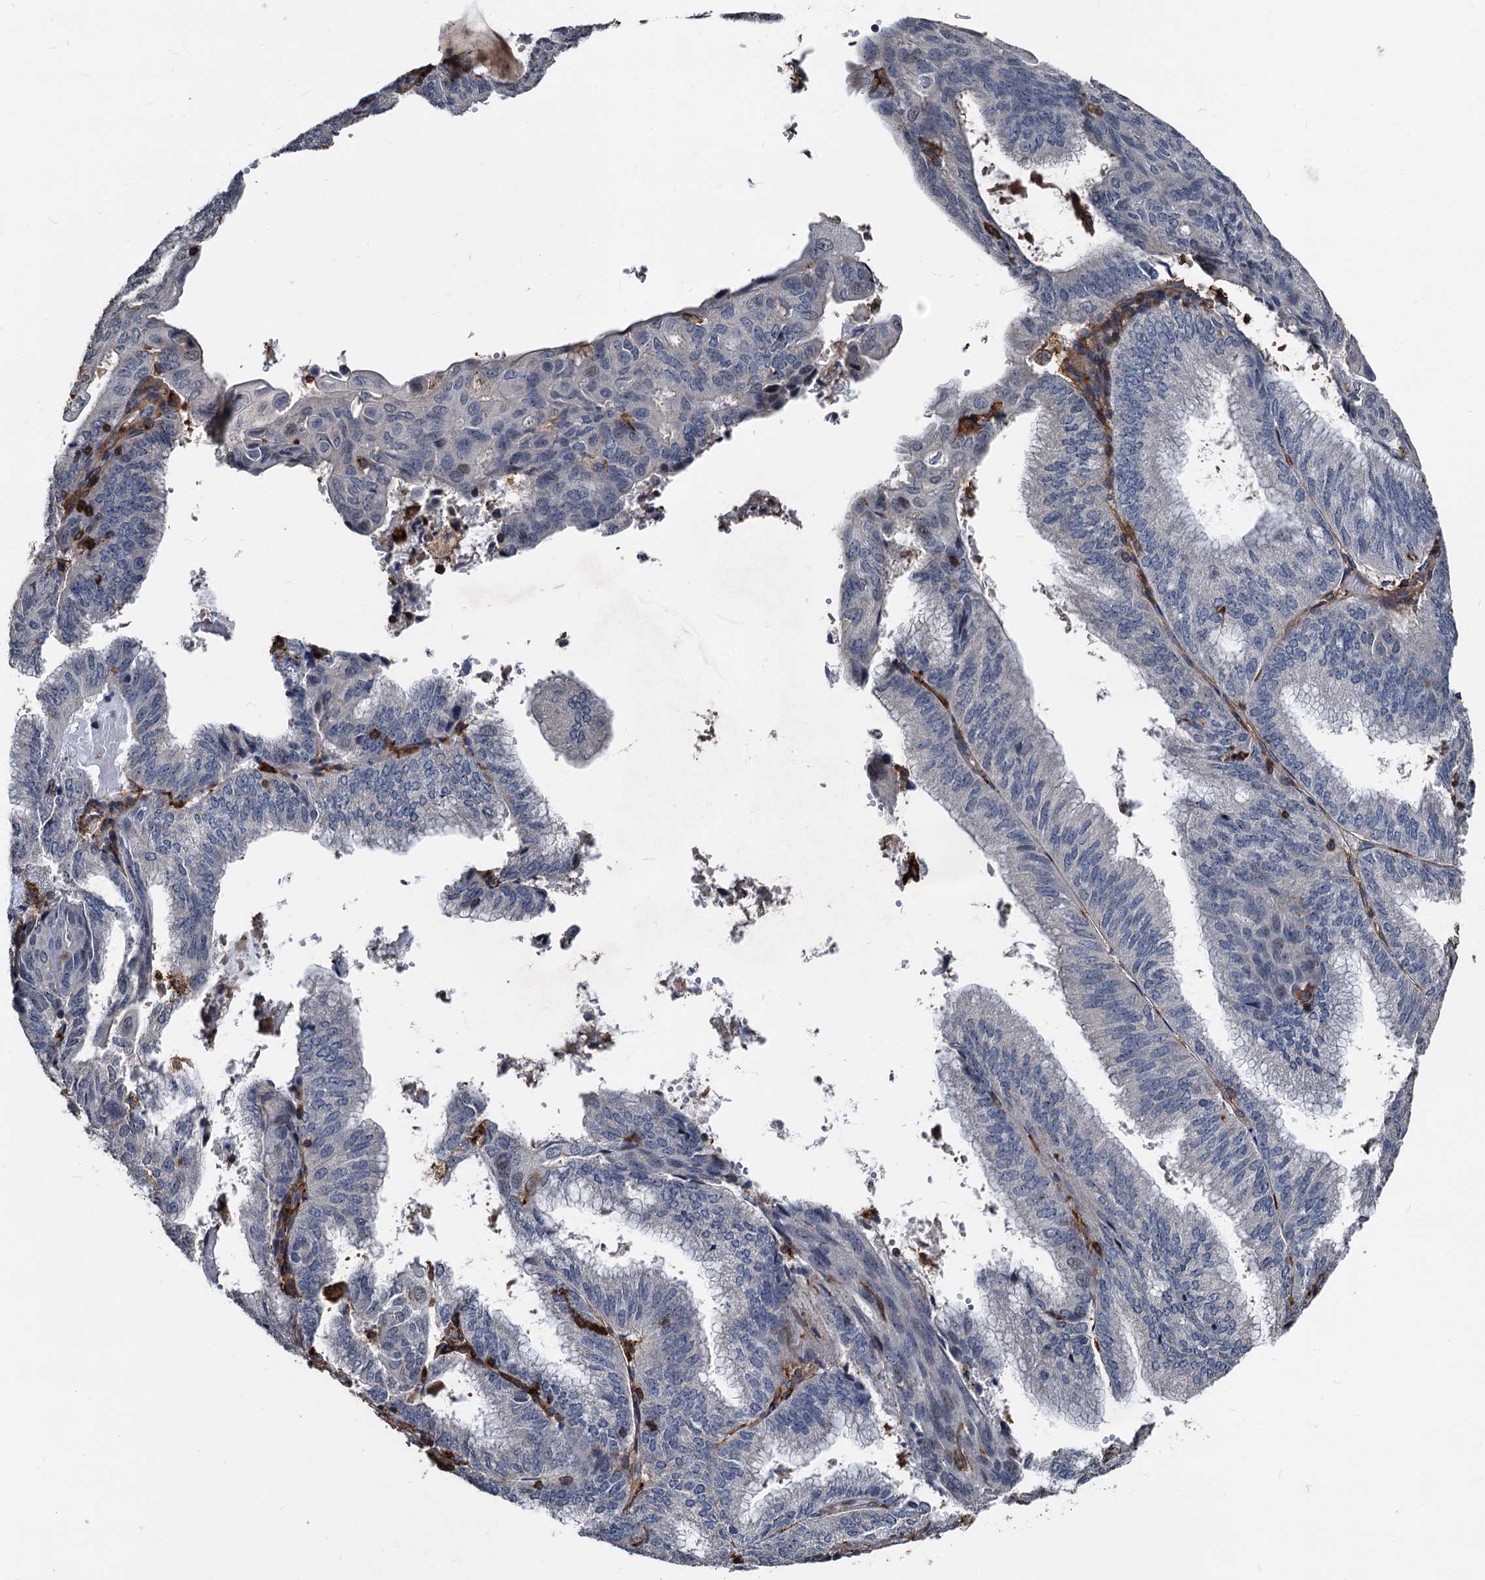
{"staining": {"intensity": "negative", "quantity": "none", "location": "none"}, "tissue": "endometrial cancer", "cell_type": "Tumor cells", "image_type": "cancer", "snomed": [{"axis": "morphology", "description": "Adenocarcinoma, NOS"}, {"axis": "topography", "description": "Endometrium"}], "caption": "This is a image of immunohistochemistry staining of endometrial cancer, which shows no expression in tumor cells.", "gene": "PLEKHO2", "patient": {"sex": "female", "age": 49}}